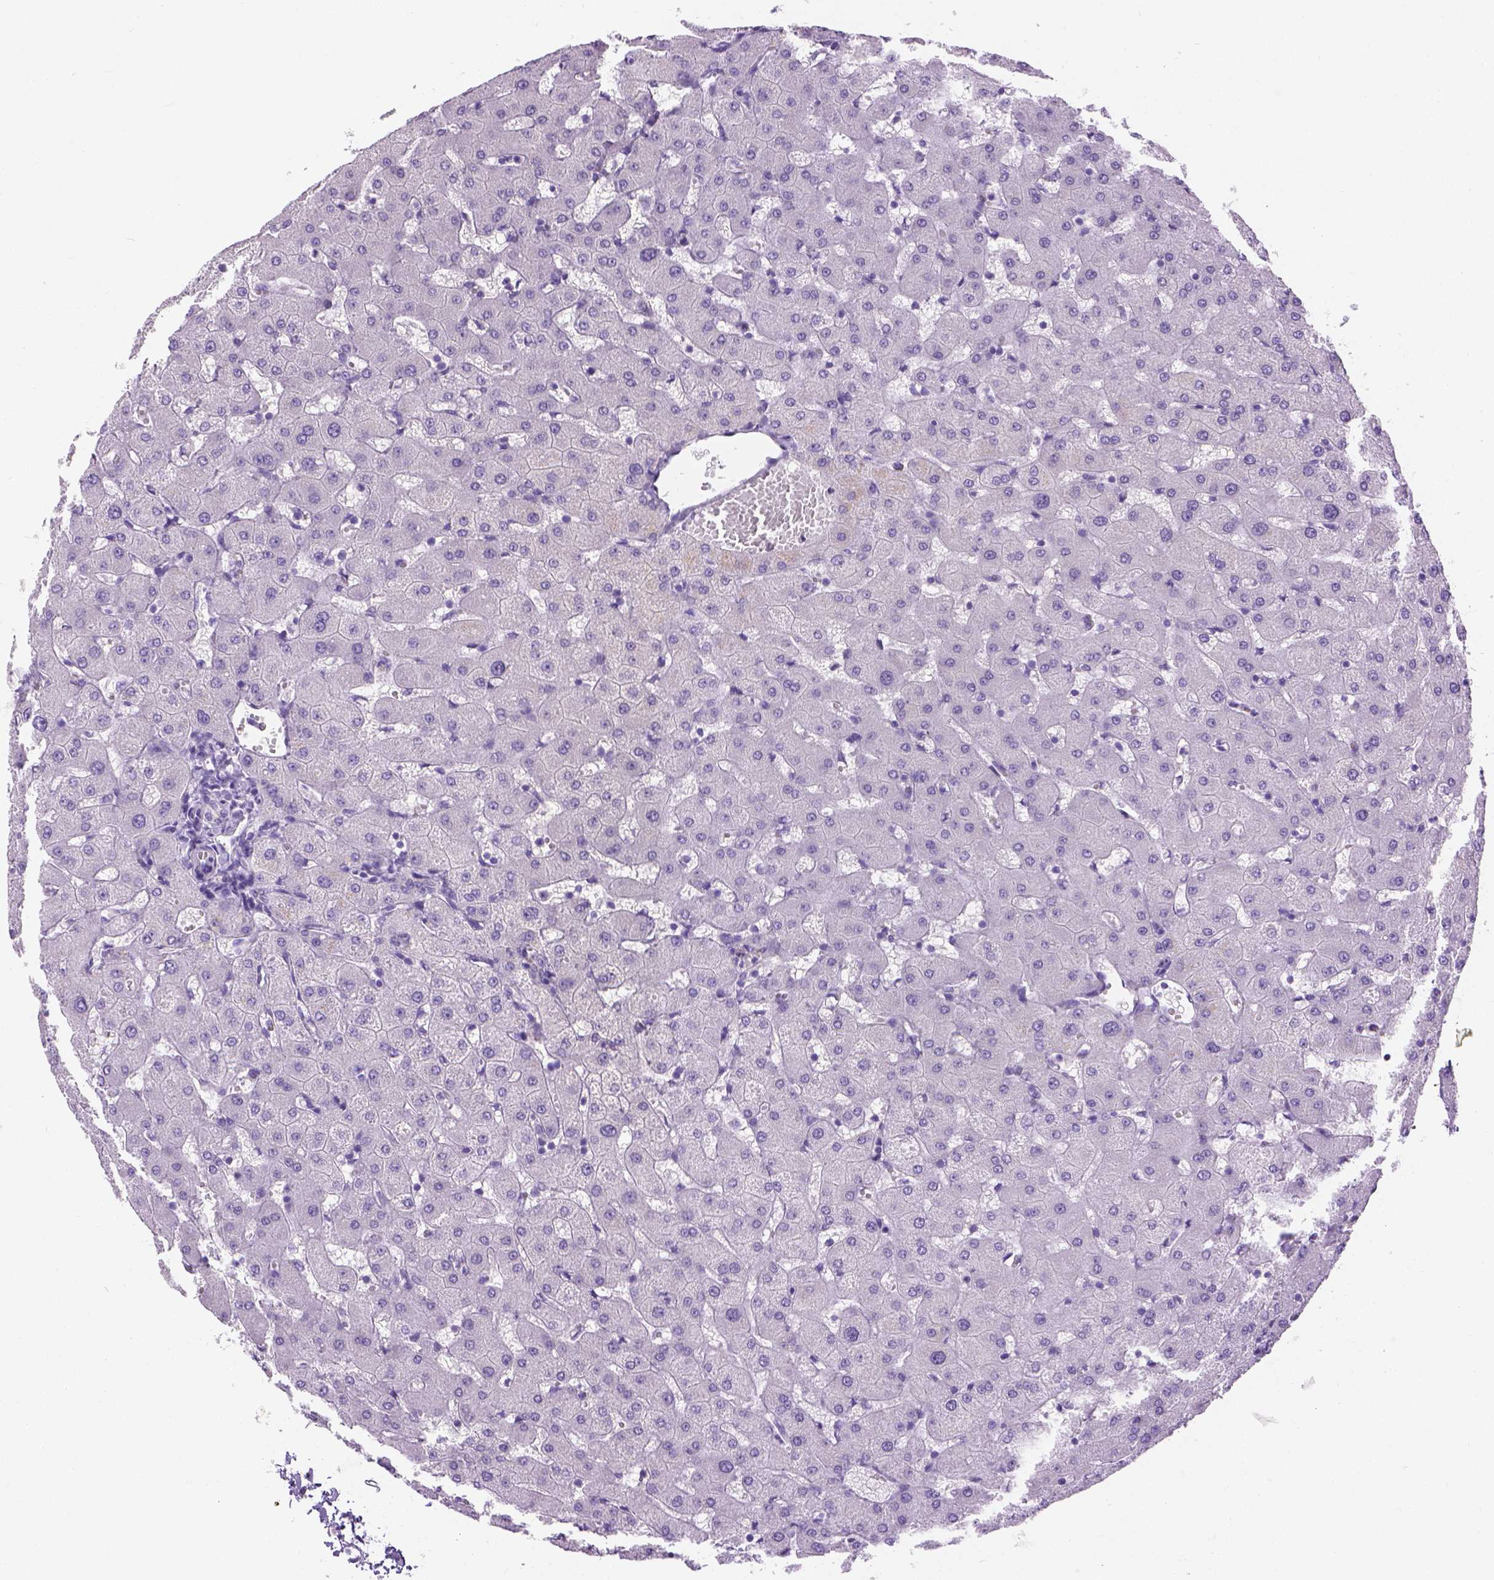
{"staining": {"intensity": "negative", "quantity": "none", "location": "none"}, "tissue": "liver", "cell_type": "Cholangiocytes", "image_type": "normal", "snomed": [{"axis": "morphology", "description": "Normal tissue, NOS"}, {"axis": "topography", "description": "Liver"}], "caption": "Cholangiocytes show no significant positivity in benign liver.", "gene": "TMEM38A", "patient": {"sex": "female", "age": 63}}